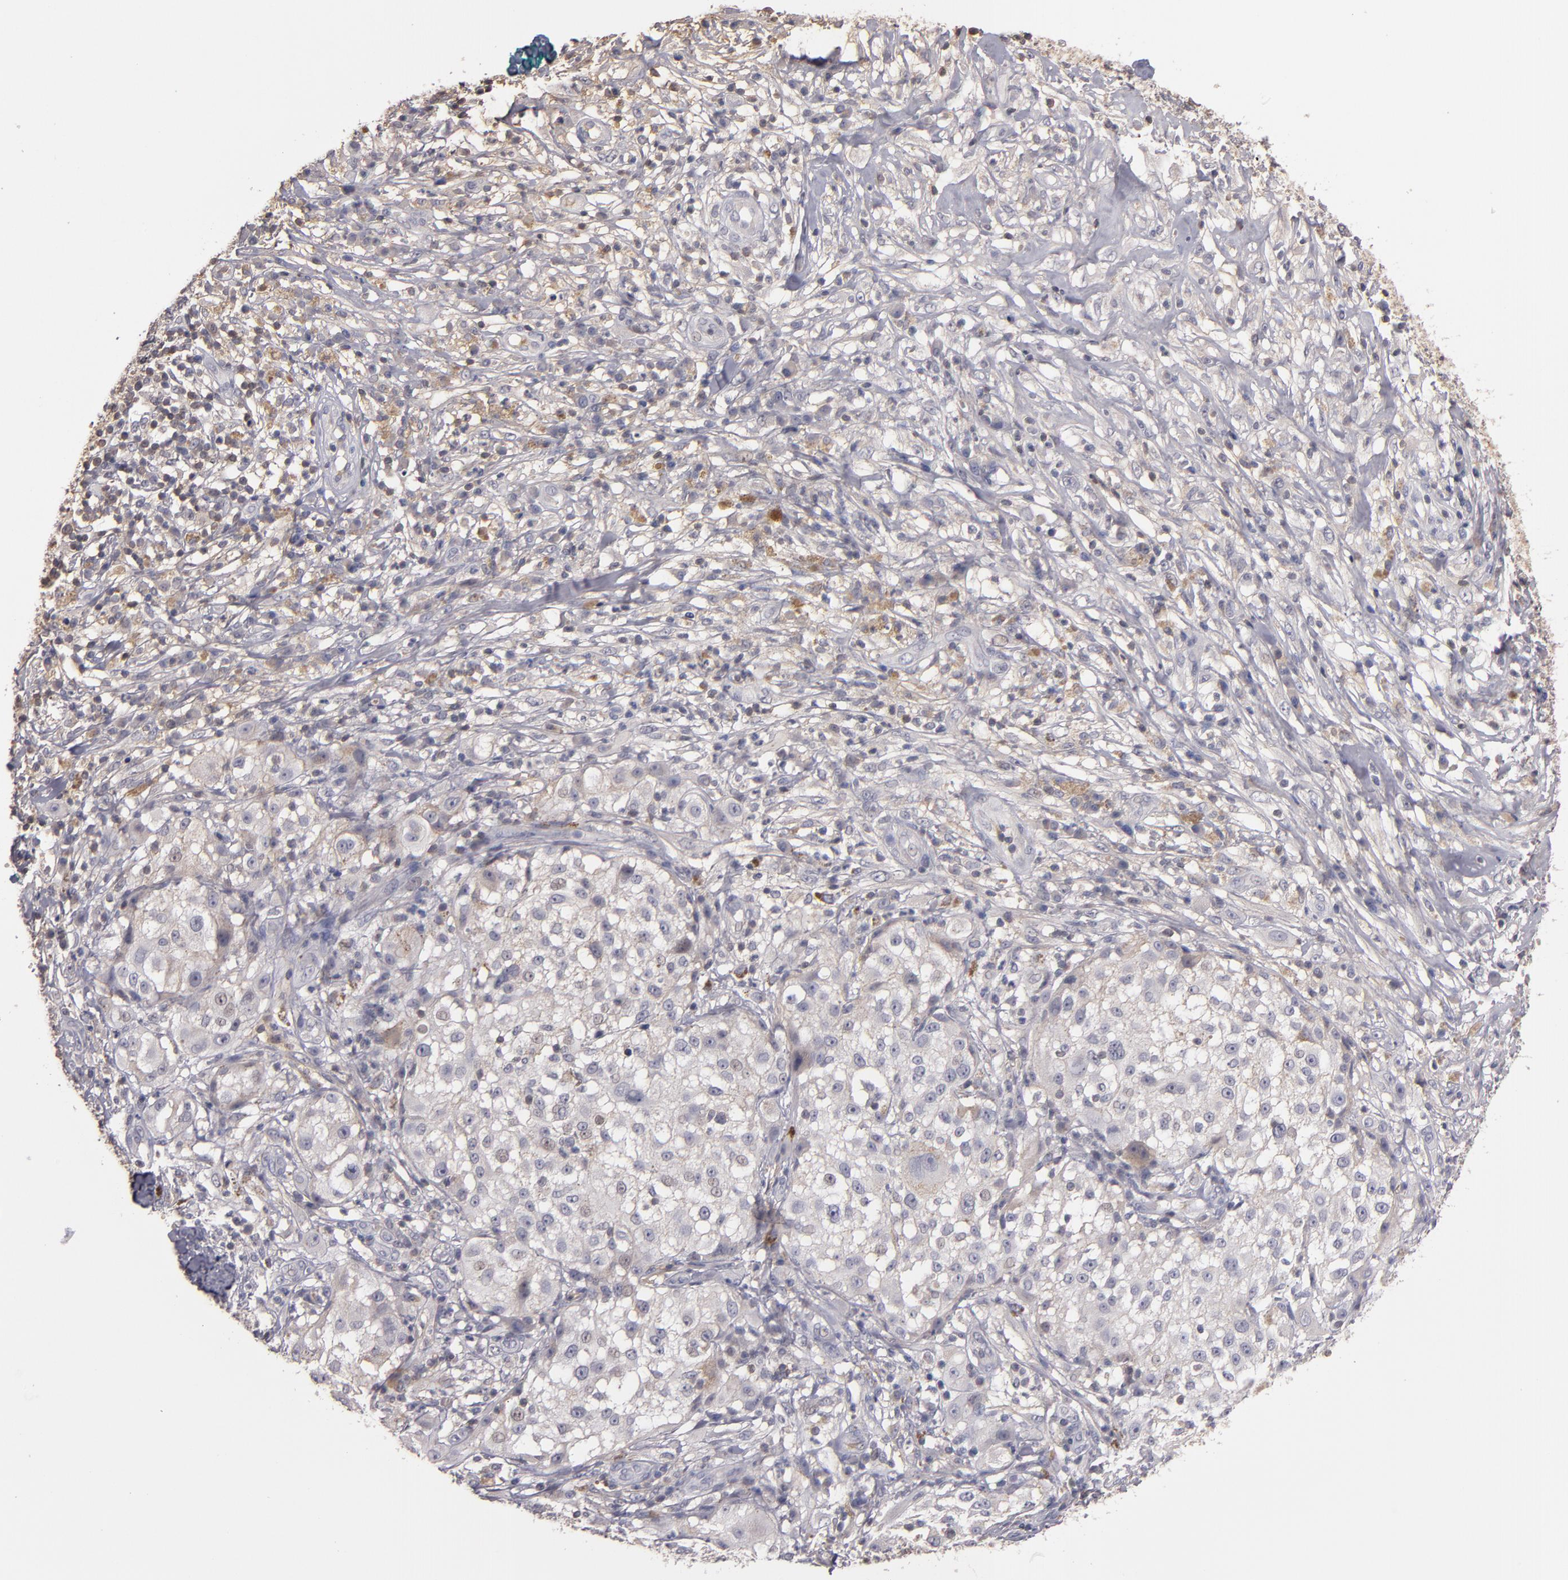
{"staining": {"intensity": "negative", "quantity": "none", "location": "none"}, "tissue": "melanoma", "cell_type": "Tumor cells", "image_type": "cancer", "snomed": [{"axis": "morphology", "description": "Necrosis, NOS"}, {"axis": "morphology", "description": "Malignant melanoma, NOS"}, {"axis": "topography", "description": "Skin"}], "caption": "DAB (3,3'-diaminobenzidine) immunohistochemical staining of melanoma shows no significant positivity in tumor cells. (Stains: DAB (3,3'-diaminobenzidine) immunohistochemistry with hematoxylin counter stain, Microscopy: brightfield microscopy at high magnification).", "gene": "MBL2", "patient": {"sex": "female", "age": 87}}